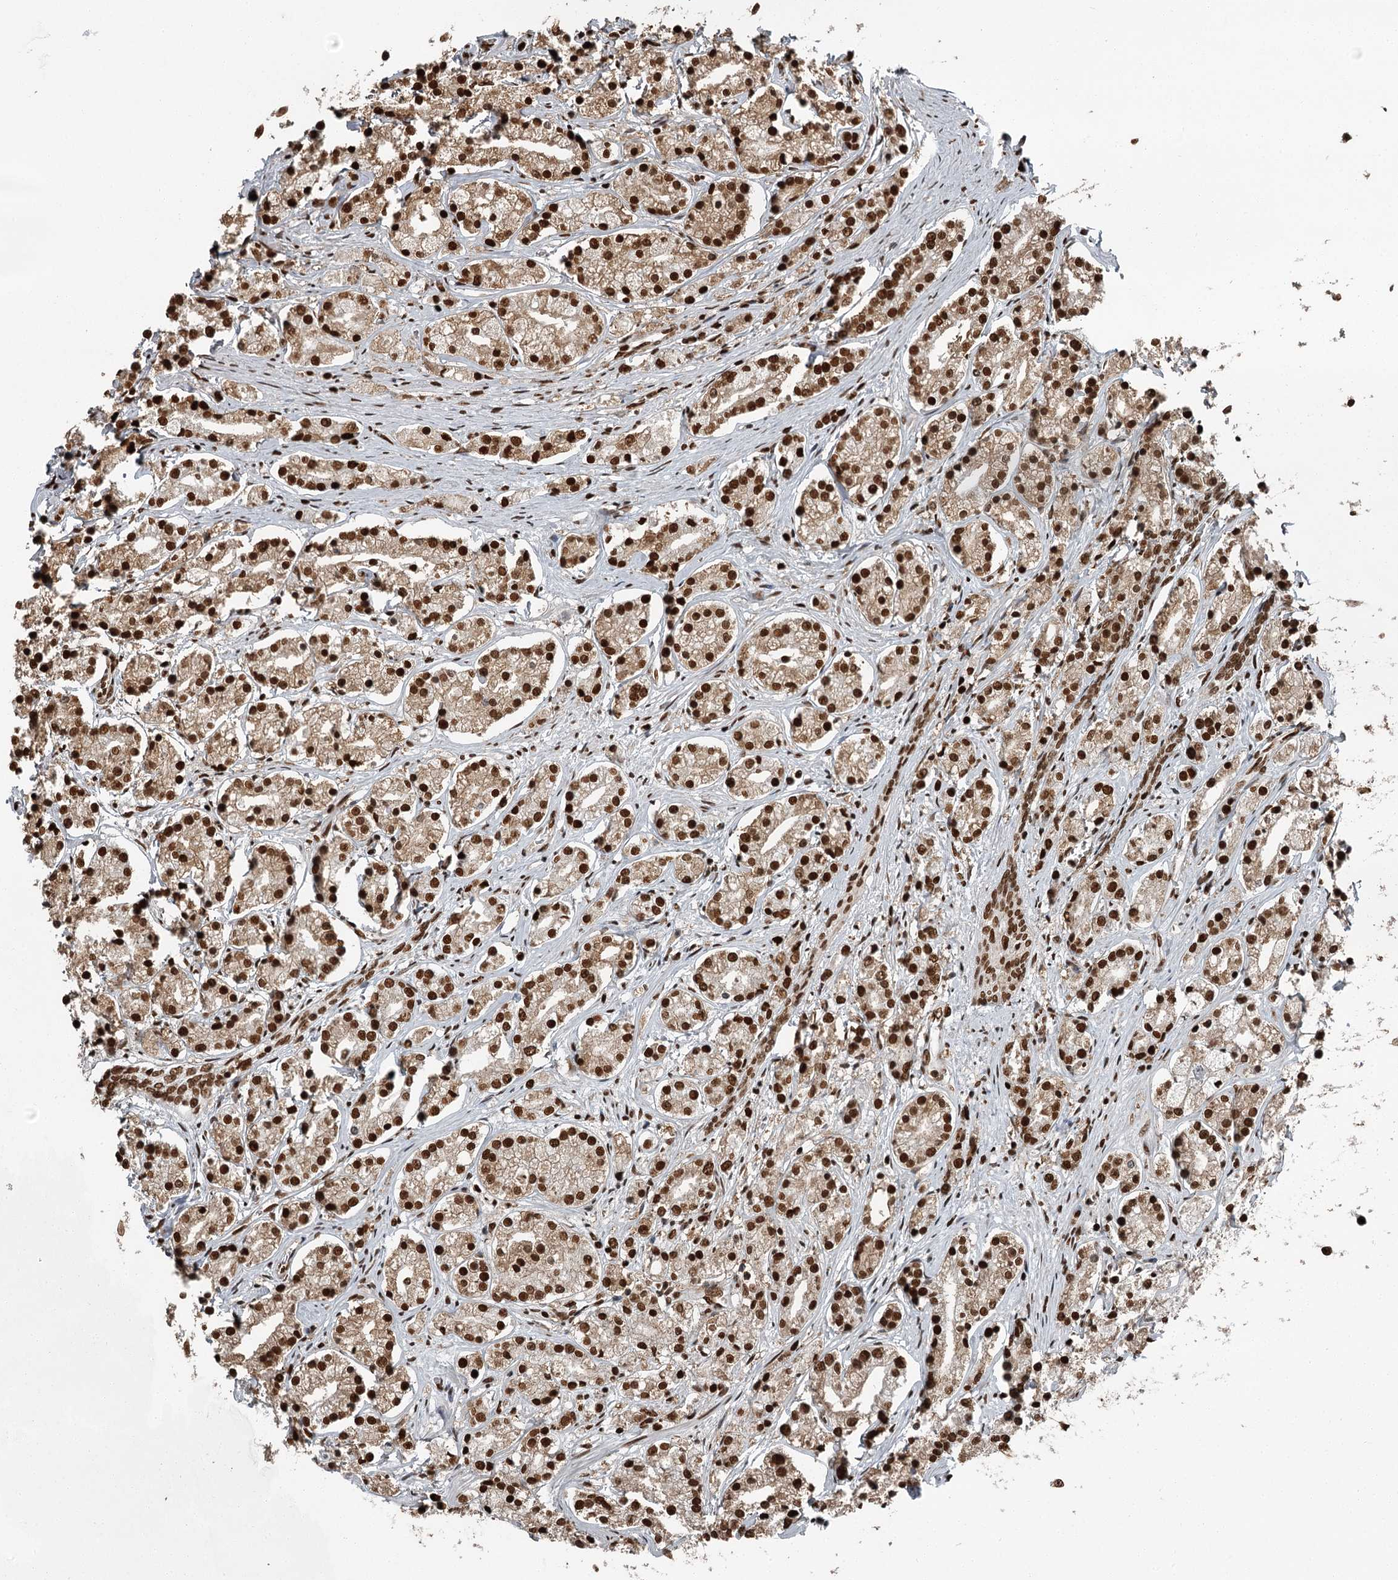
{"staining": {"intensity": "strong", "quantity": ">75%", "location": "cytoplasmic/membranous,nuclear"}, "tissue": "prostate cancer", "cell_type": "Tumor cells", "image_type": "cancer", "snomed": [{"axis": "morphology", "description": "Adenocarcinoma, High grade"}, {"axis": "topography", "description": "Prostate"}], "caption": "Immunohistochemistry micrograph of neoplastic tissue: human prostate adenocarcinoma (high-grade) stained using immunohistochemistry exhibits high levels of strong protein expression localized specifically in the cytoplasmic/membranous and nuclear of tumor cells, appearing as a cytoplasmic/membranous and nuclear brown color.", "gene": "RBBP7", "patient": {"sex": "male", "age": 69}}